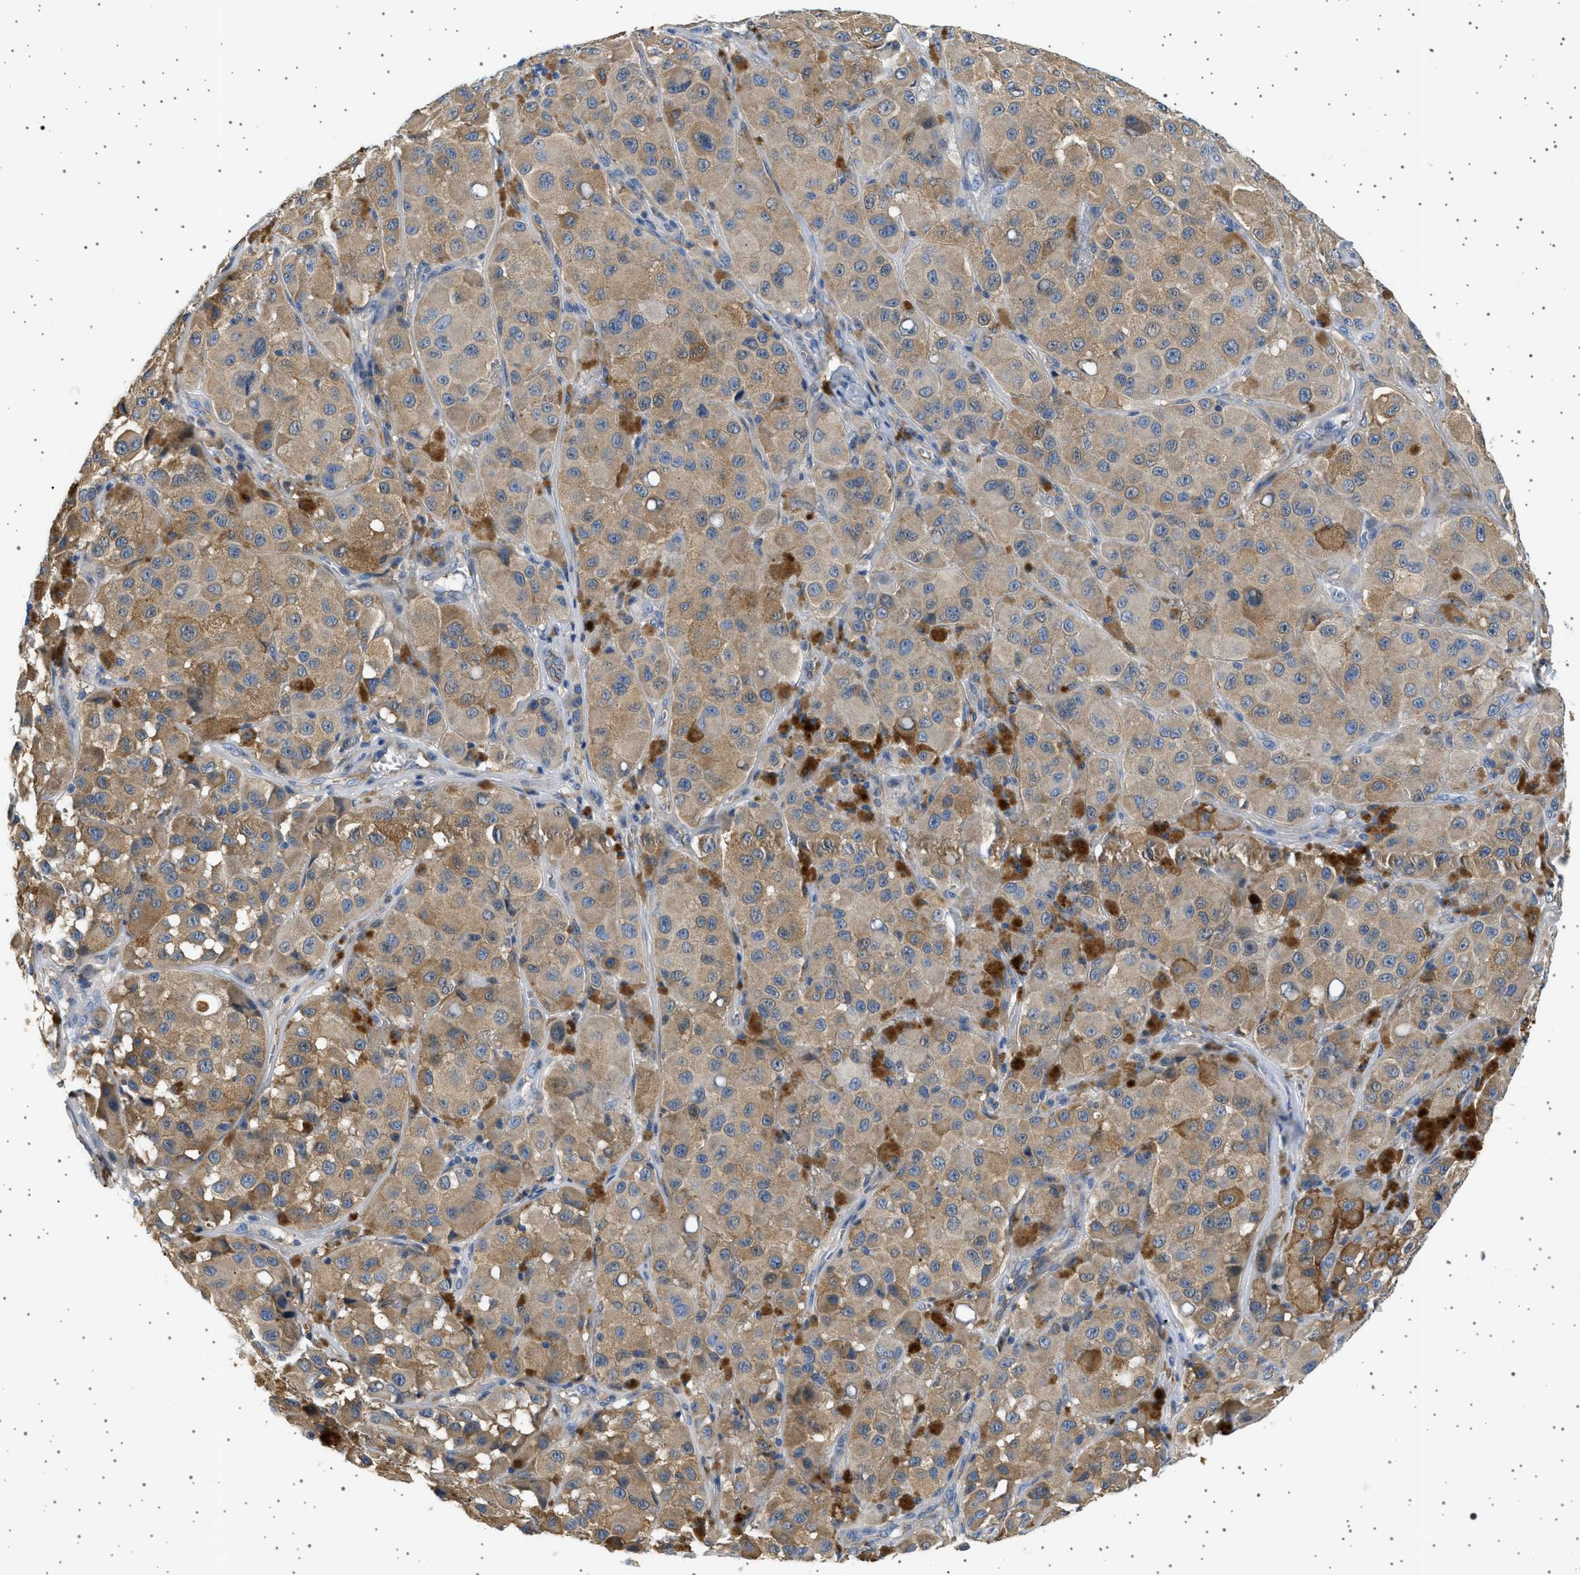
{"staining": {"intensity": "moderate", "quantity": ">75%", "location": "cytoplasmic/membranous"}, "tissue": "melanoma", "cell_type": "Tumor cells", "image_type": "cancer", "snomed": [{"axis": "morphology", "description": "Malignant melanoma, NOS"}, {"axis": "topography", "description": "Skin"}], "caption": "Malignant melanoma stained with DAB (3,3'-diaminobenzidine) immunohistochemistry (IHC) displays medium levels of moderate cytoplasmic/membranous positivity in about >75% of tumor cells.", "gene": "PLPP6", "patient": {"sex": "male", "age": 84}}